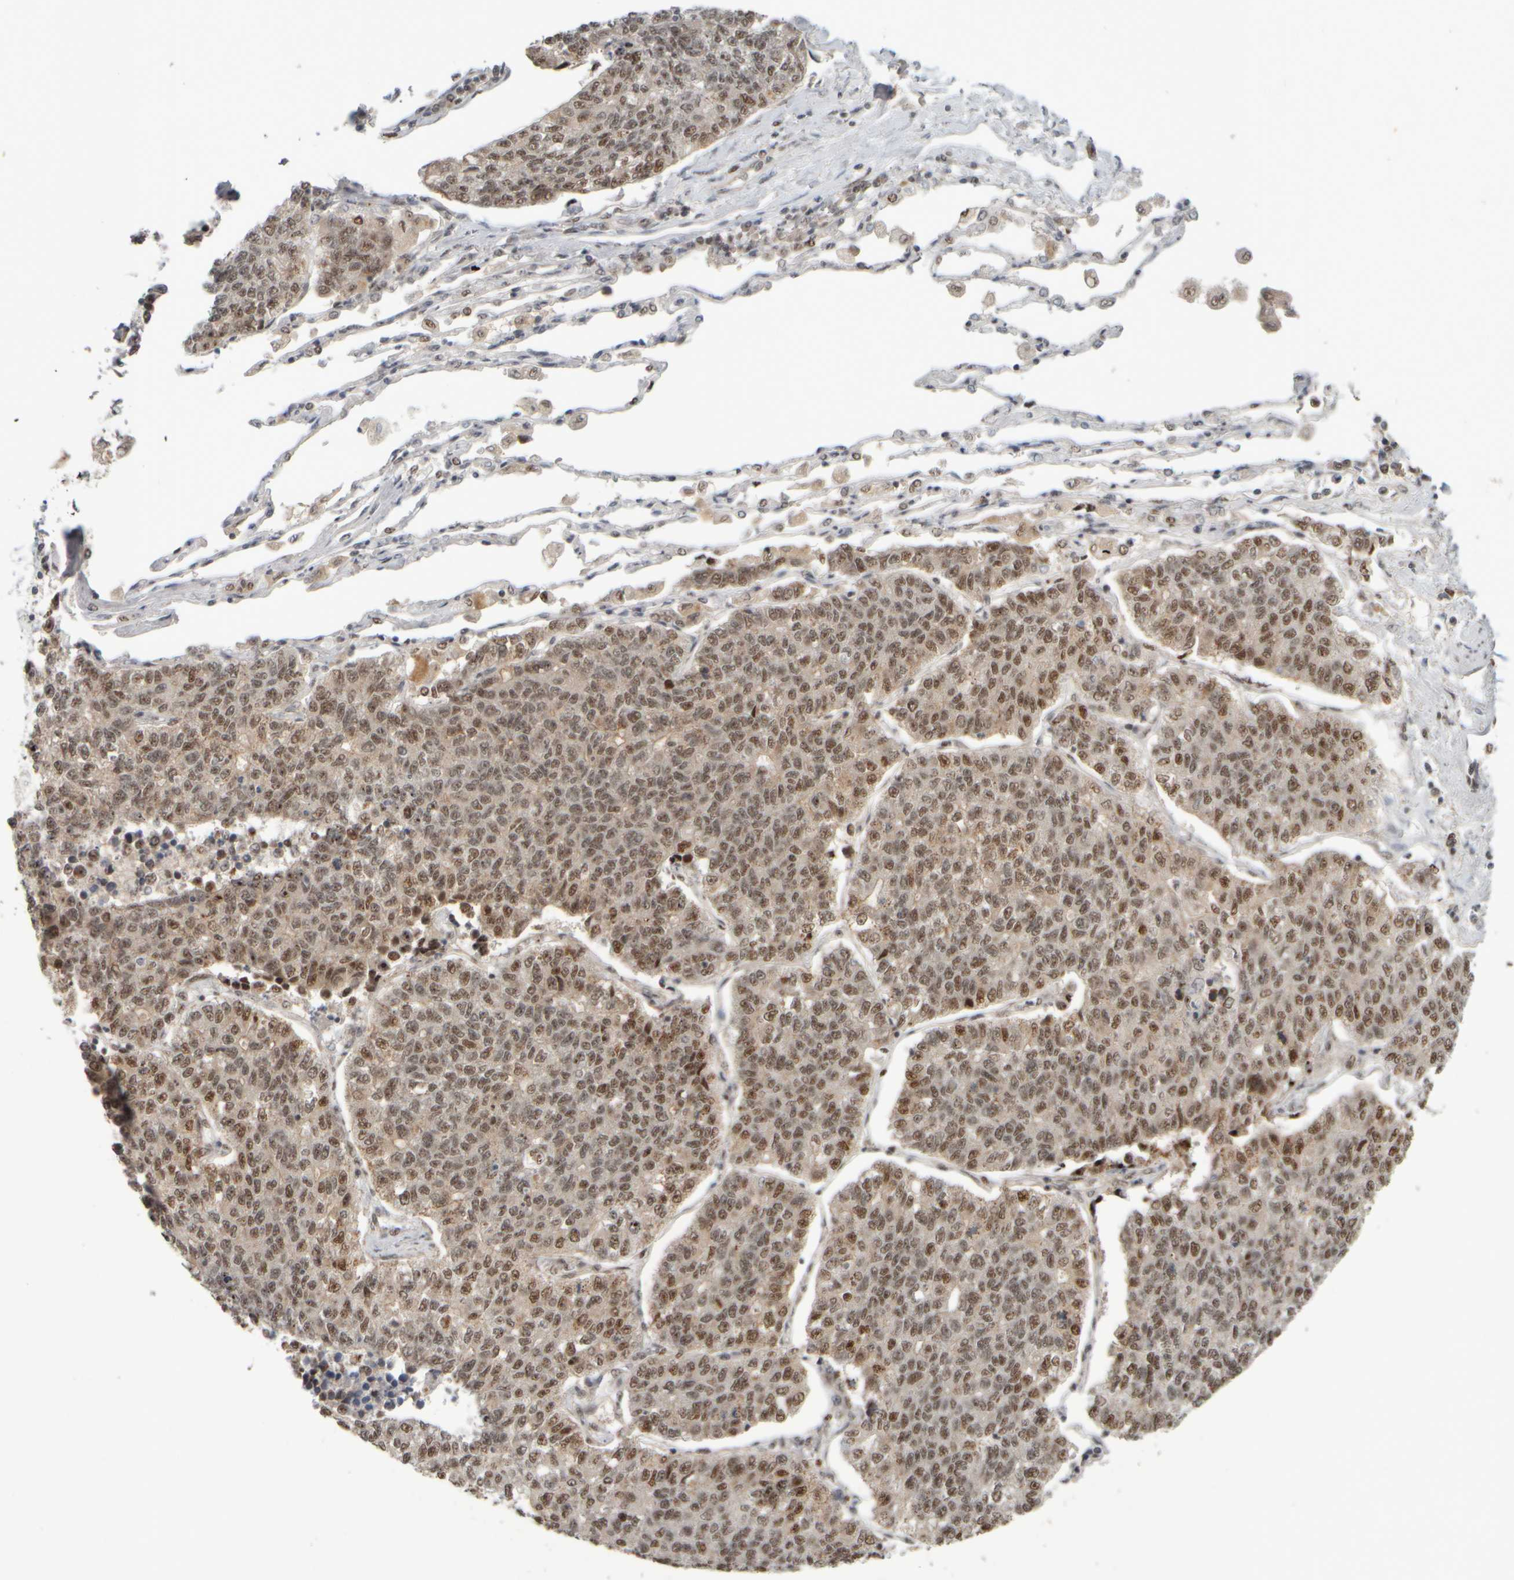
{"staining": {"intensity": "weak", "quantity": ">75%", "location": "nuclear"}, "tissue": "lung cancer", "cell_type": "Tumor cells", "image_type": "cancer", "snomed": [{"axis": "morphology", "description": "Adenocarcinoma, NOS"}, {"axis": "topography", "description": "Lung"}], "caption": "This photomicrograph displays lung adenocarcinoma stained with immunohistochemistry to label a protein in brown. The nuclear of tumor cells show weak positivity for the protein. Nuclei are counter-stained blue.", "gene": "SYNRG", "patient": {"sex": "male", "age": 49}}